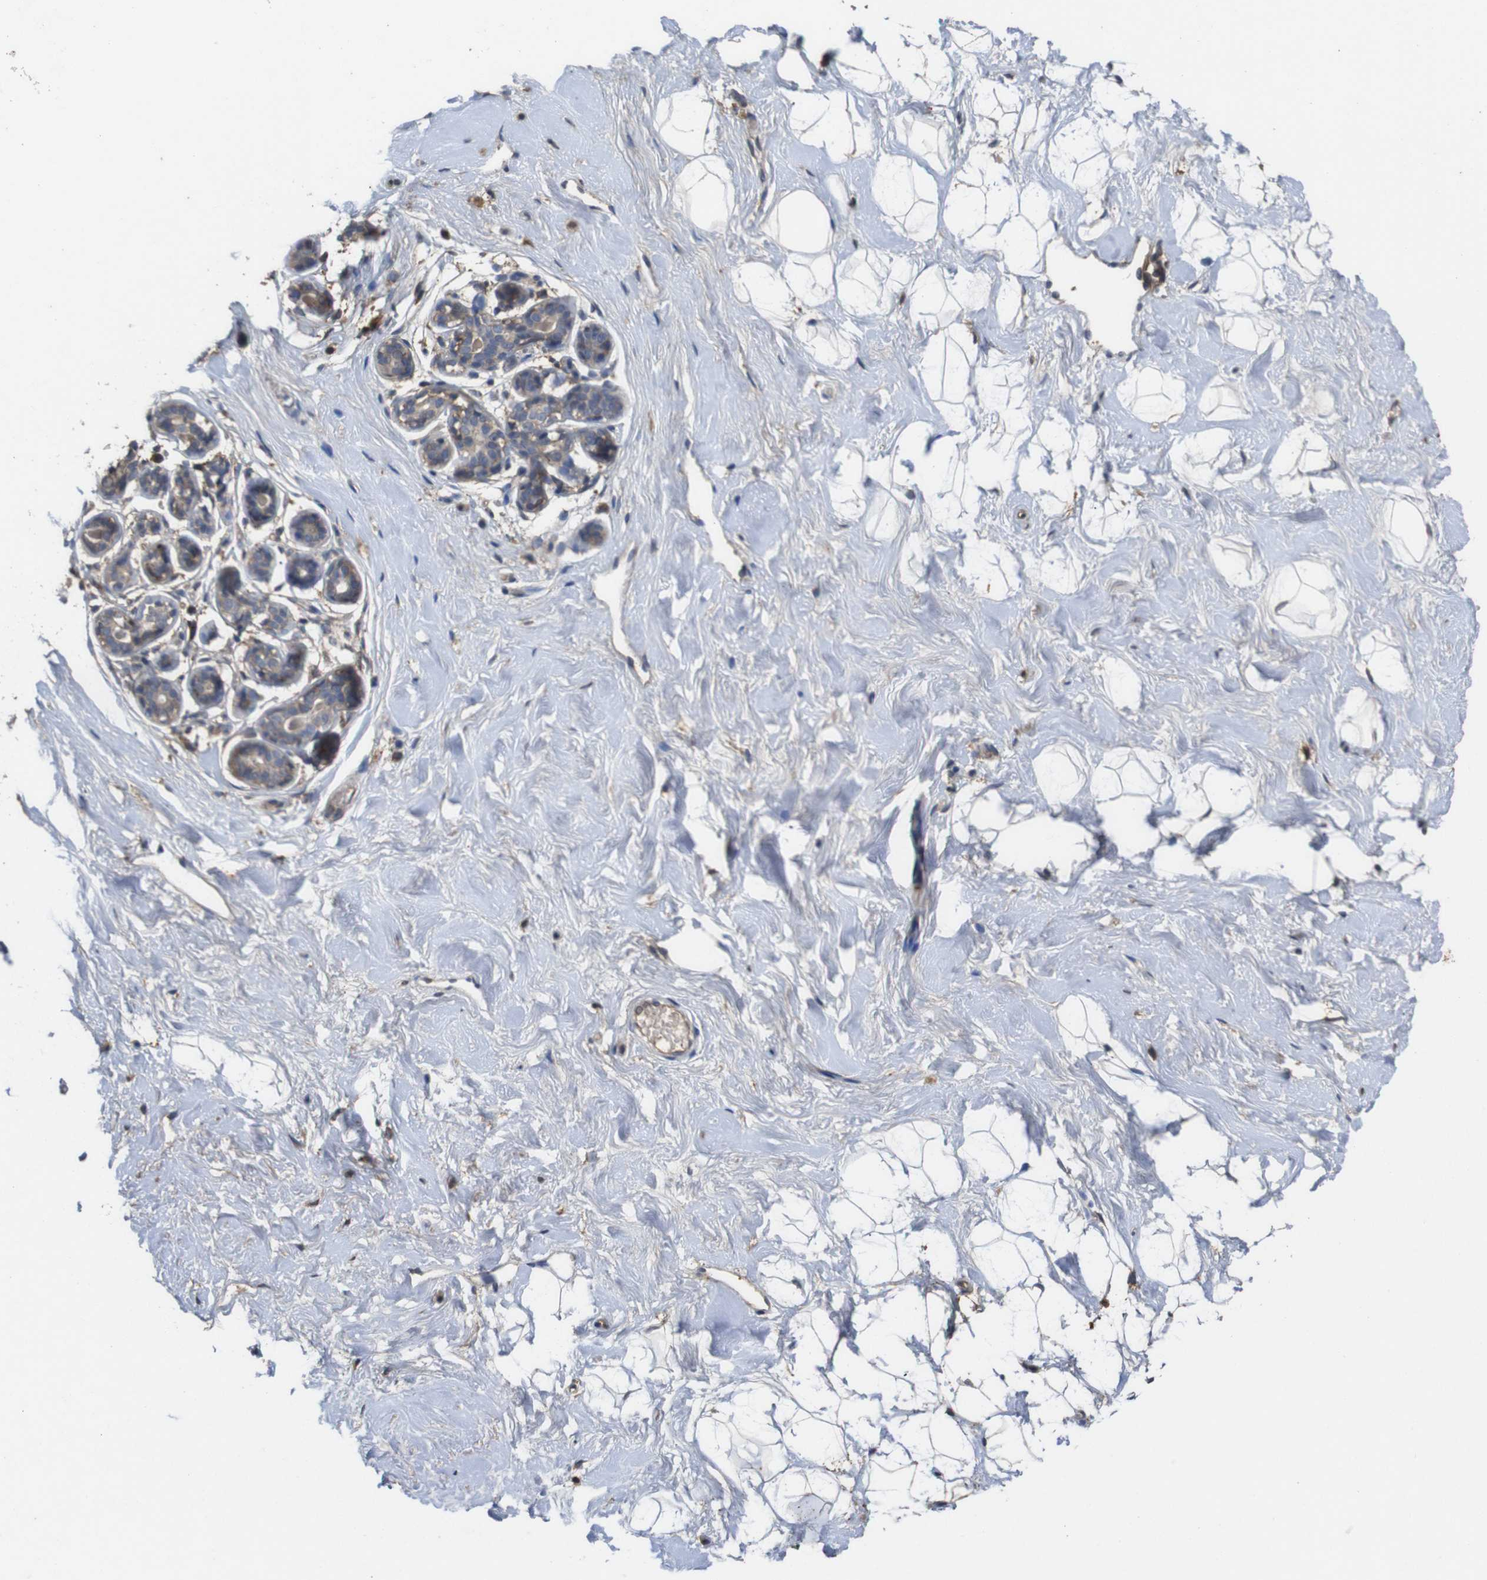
{"staining": {"intensity": "negative", "quantity": "none", "location": "none"}, "tissue": "breast", "cell_type": "Adipocytes", "image_type": "normal", "snomed": [{"axis": "morphology", "description": "Normal tissue, NOS"}, {"axis": "topography", "description": "Breast"}], "caption": "High power microscopy micrograph of an immunohistochemistry (IHC) micrograph of unremarkable breast, revealing no significant staining in adipocytes.", "gene": "ARHGAP24", "patient": {"sex": "female", "age": 23}}